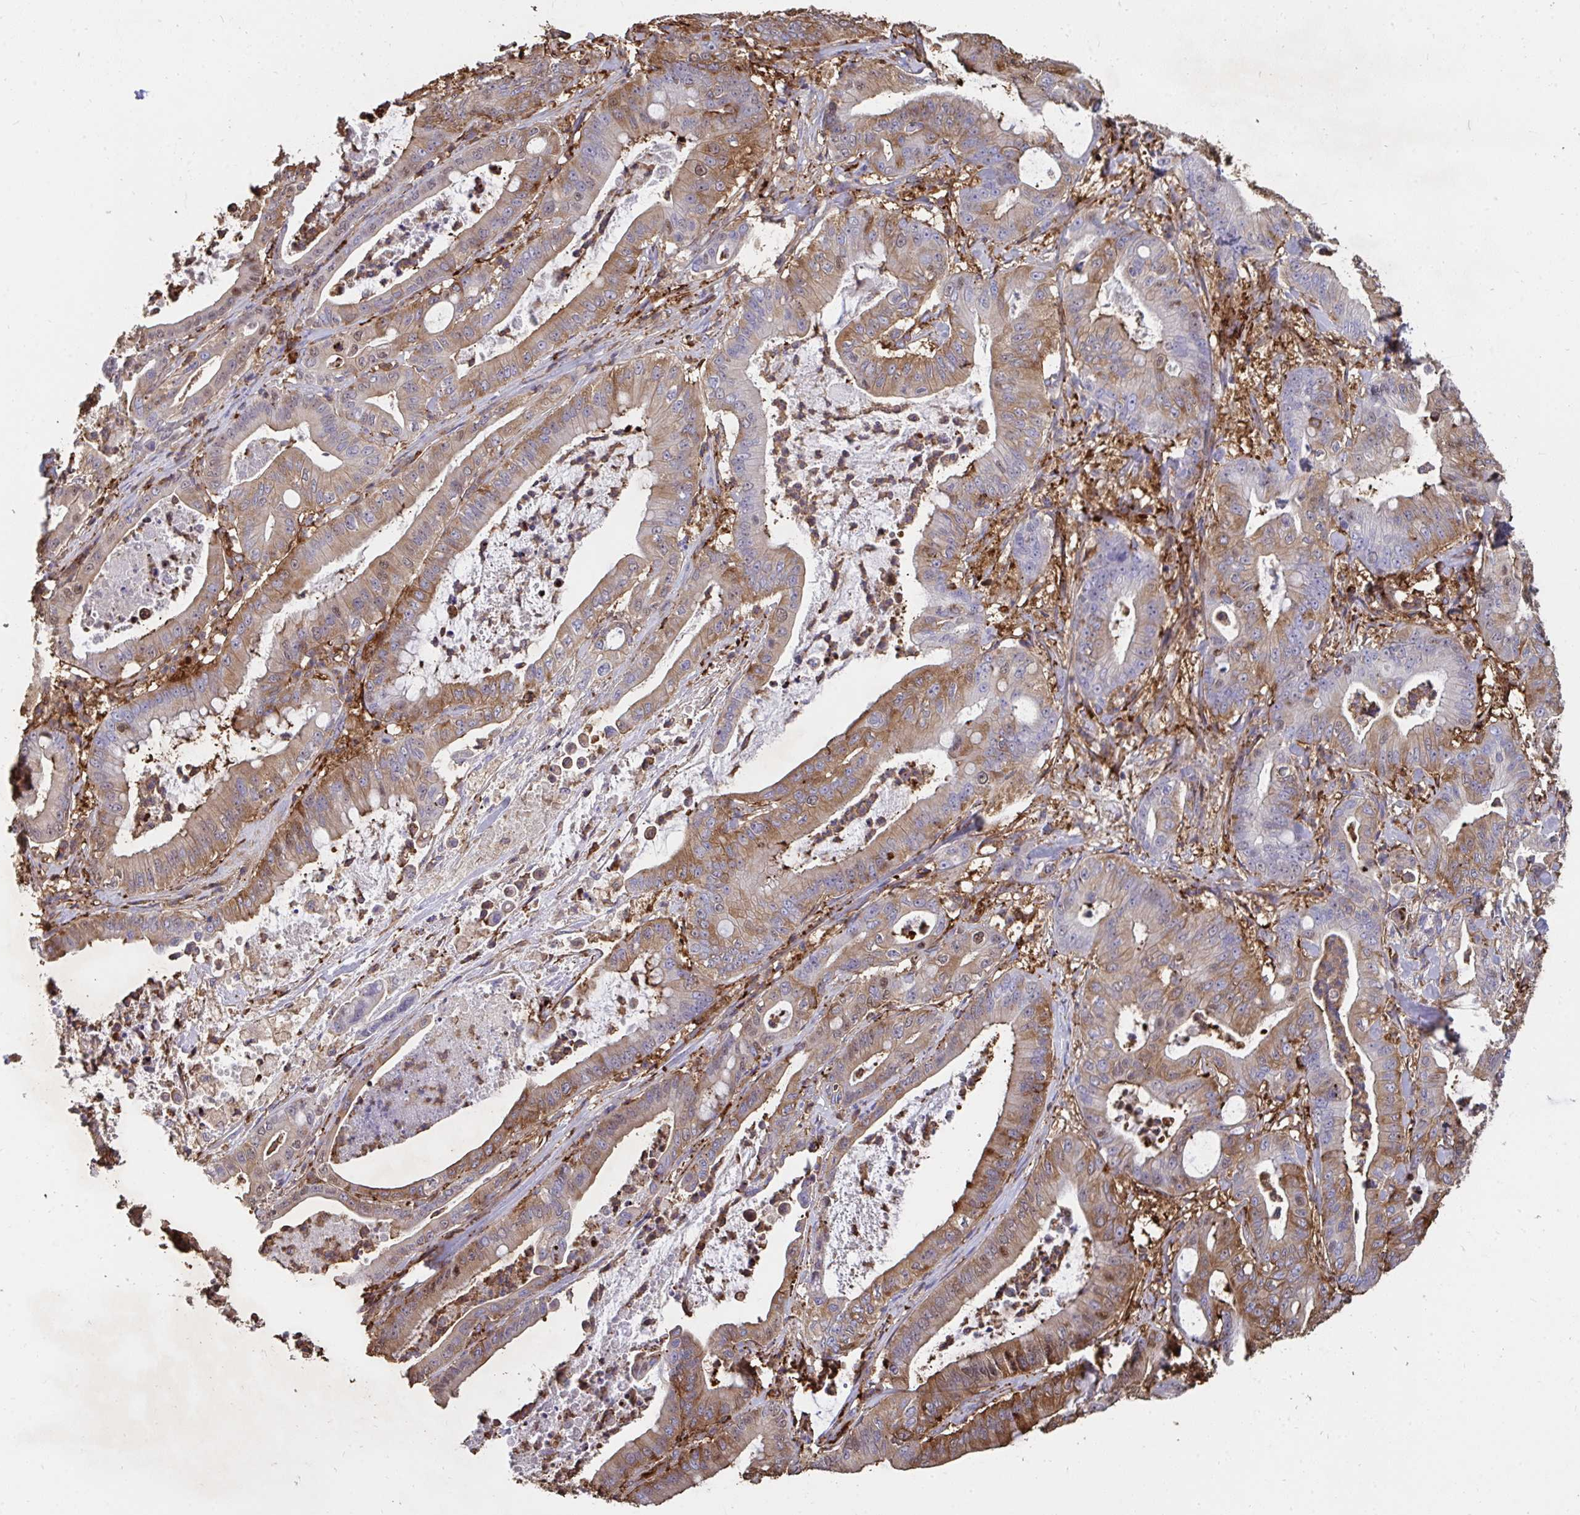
{"staining": {"intensity": "moderate", "quantity": ">75%", "location": "cytoplasmic/membranous"}, "tissue": "pancreatic cancer", "cell_type": "Tumor cells", "image_type": "cancer", "snomed": [{"axis": "morphology", "description": "Adenocarcinoma, NOS"}, {"axis": "topography", "description": "Pancreas"}], "caption": "About >75% of tumor cells in human pancreatic adenocarcinoma exhibit moderate cytoplasmic/membranous protein staining as visualized by brown immunohistochemical staining.", "gene": "CFL1", "patient": {"sex": "male", "age": 71}}